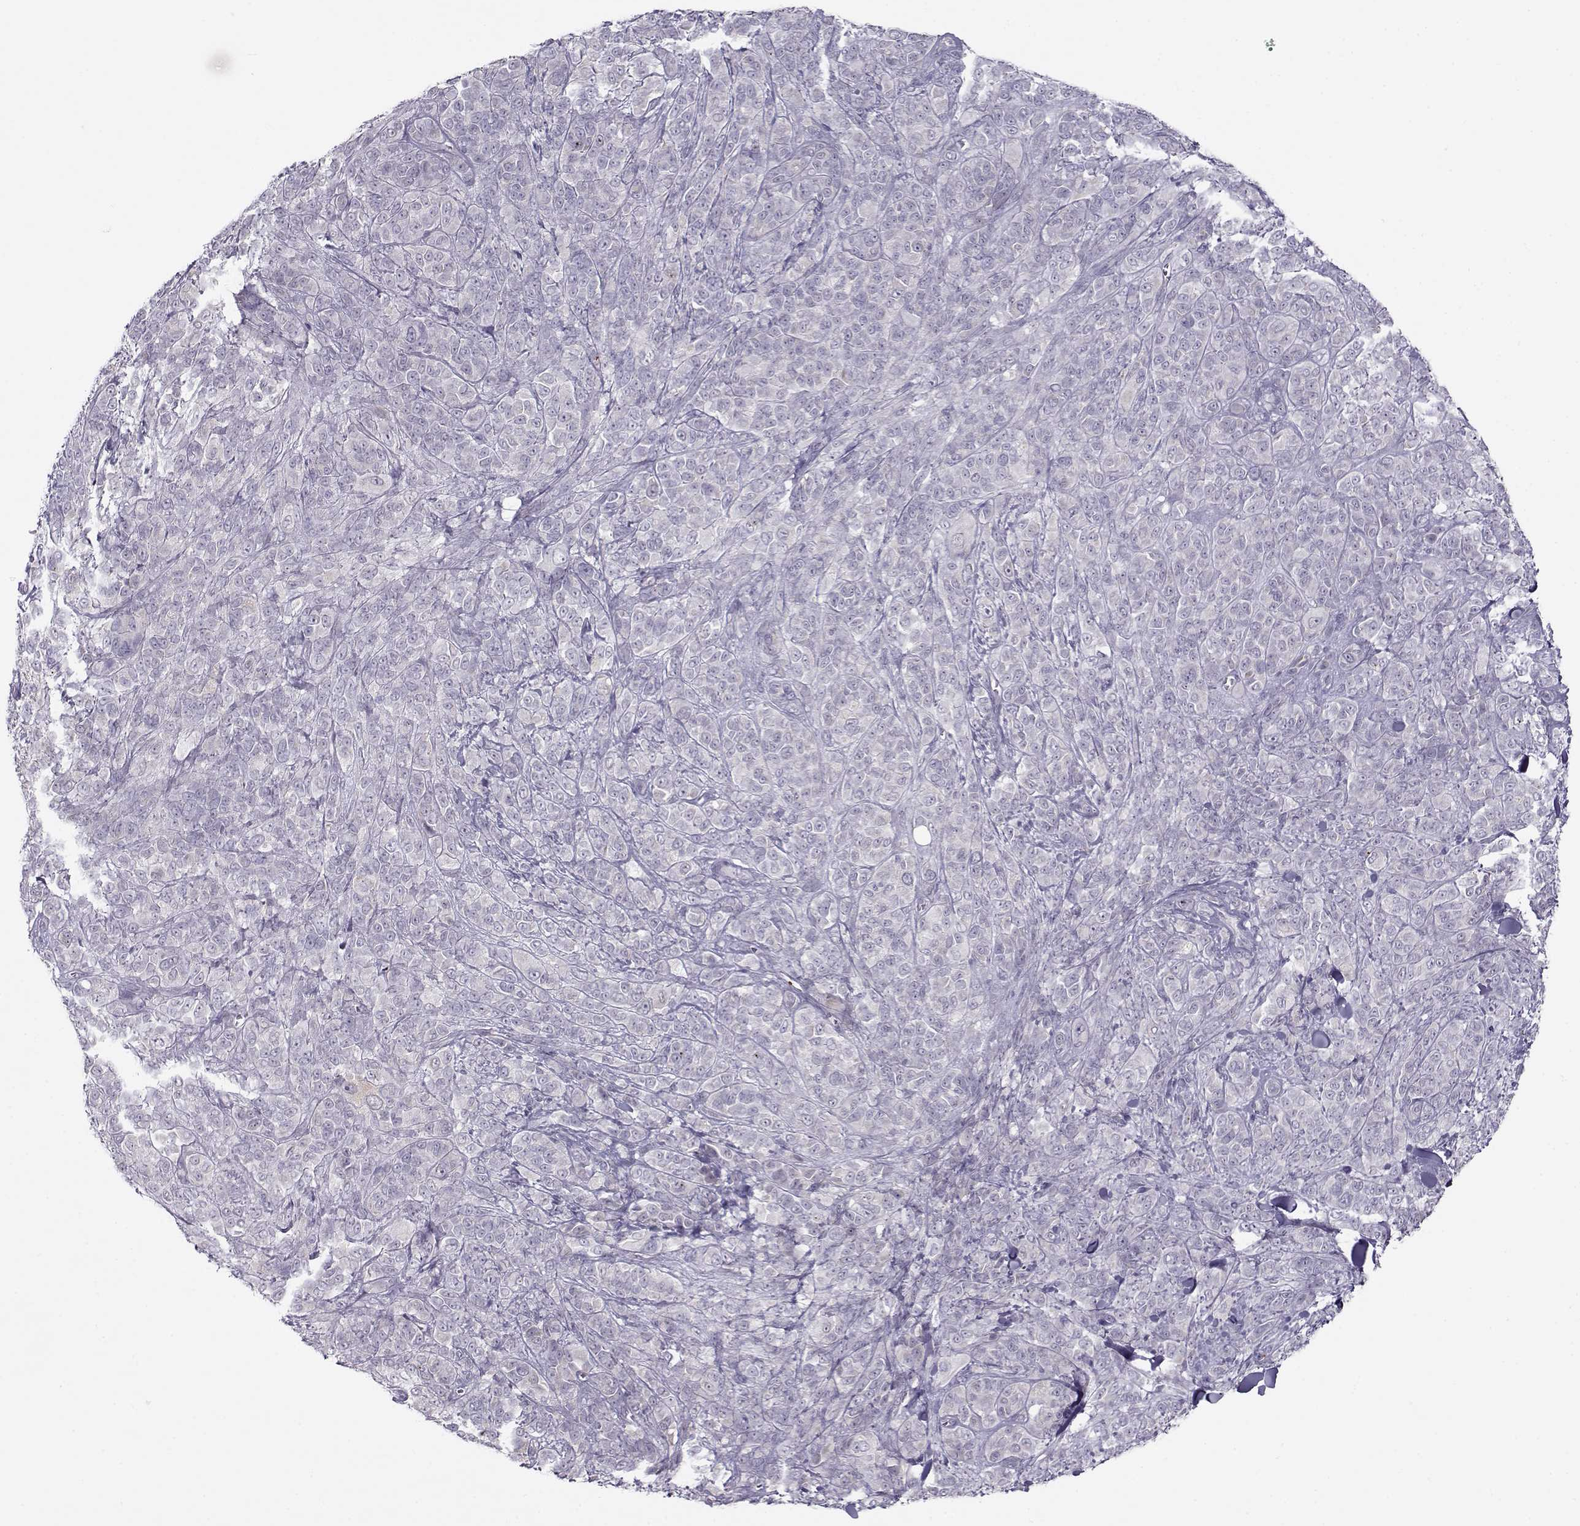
{"staining": {"intensity": "negative", "quantity": "none", "location": "none"}, "tissue": "melanoma", "cell_type": "Tumor cells", "image_type": "cancer", "snomed": [{"axis": "morphology", "description": "Malignant melanoma, NOS"}, {"axis": "topography", "description": "Skin"}], "caption": "Photomicrograph shows no protein staining in tumor cells of melanoma tissue. (Stains: DAB IHC with hematoxylin counter stain, Microscopy: brightfield microscopy at high magnification).", "gene": "KLF17", "patient": {"sex": "female", "age": 87}}